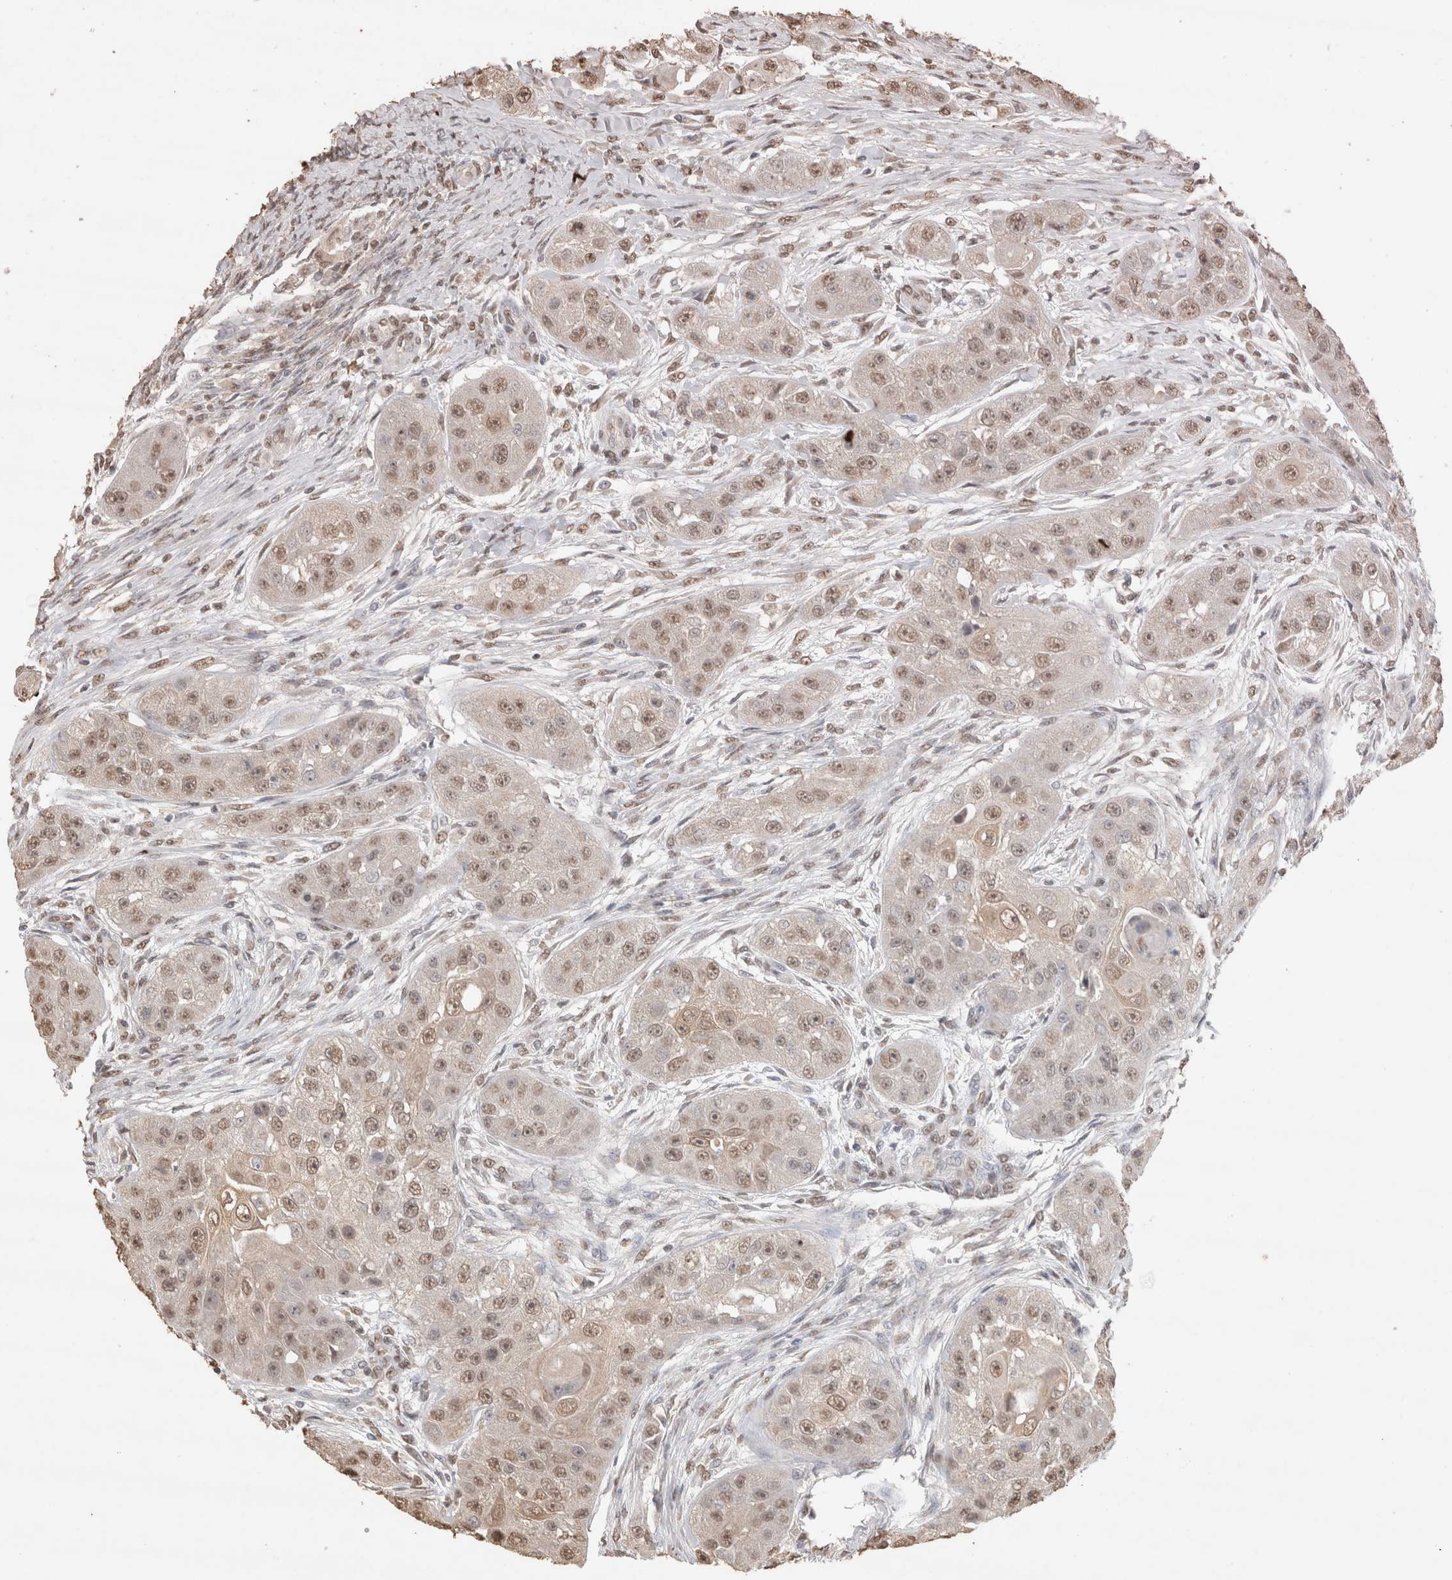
{"staining": {"intensity": "weak", "quantity": ">75%", "location": "nuclear"}, "tissue": "head and neck cancer", "cell_type": "Tumor cells", "image_type": "cancer", "snomed": [{"axis": "morphology", "description": "Normal tissue, NOS"}, {"axis": "morphology", "description": "Squamous cell carcinoma, NOS"}, {"axis": "topography", "description": "Skeletal muscle"}, {"axis": "topography", "description": "Head-Neck"}], "caption": "IHC micrograph of squamous cell carcinoma (head and neck) stained for a protein (brown), which exhibits low levels of weak nuclear staining in about >75% of tumor cells.", "gene": "MLX", "patient": {"sex": "male", "age": 51}}